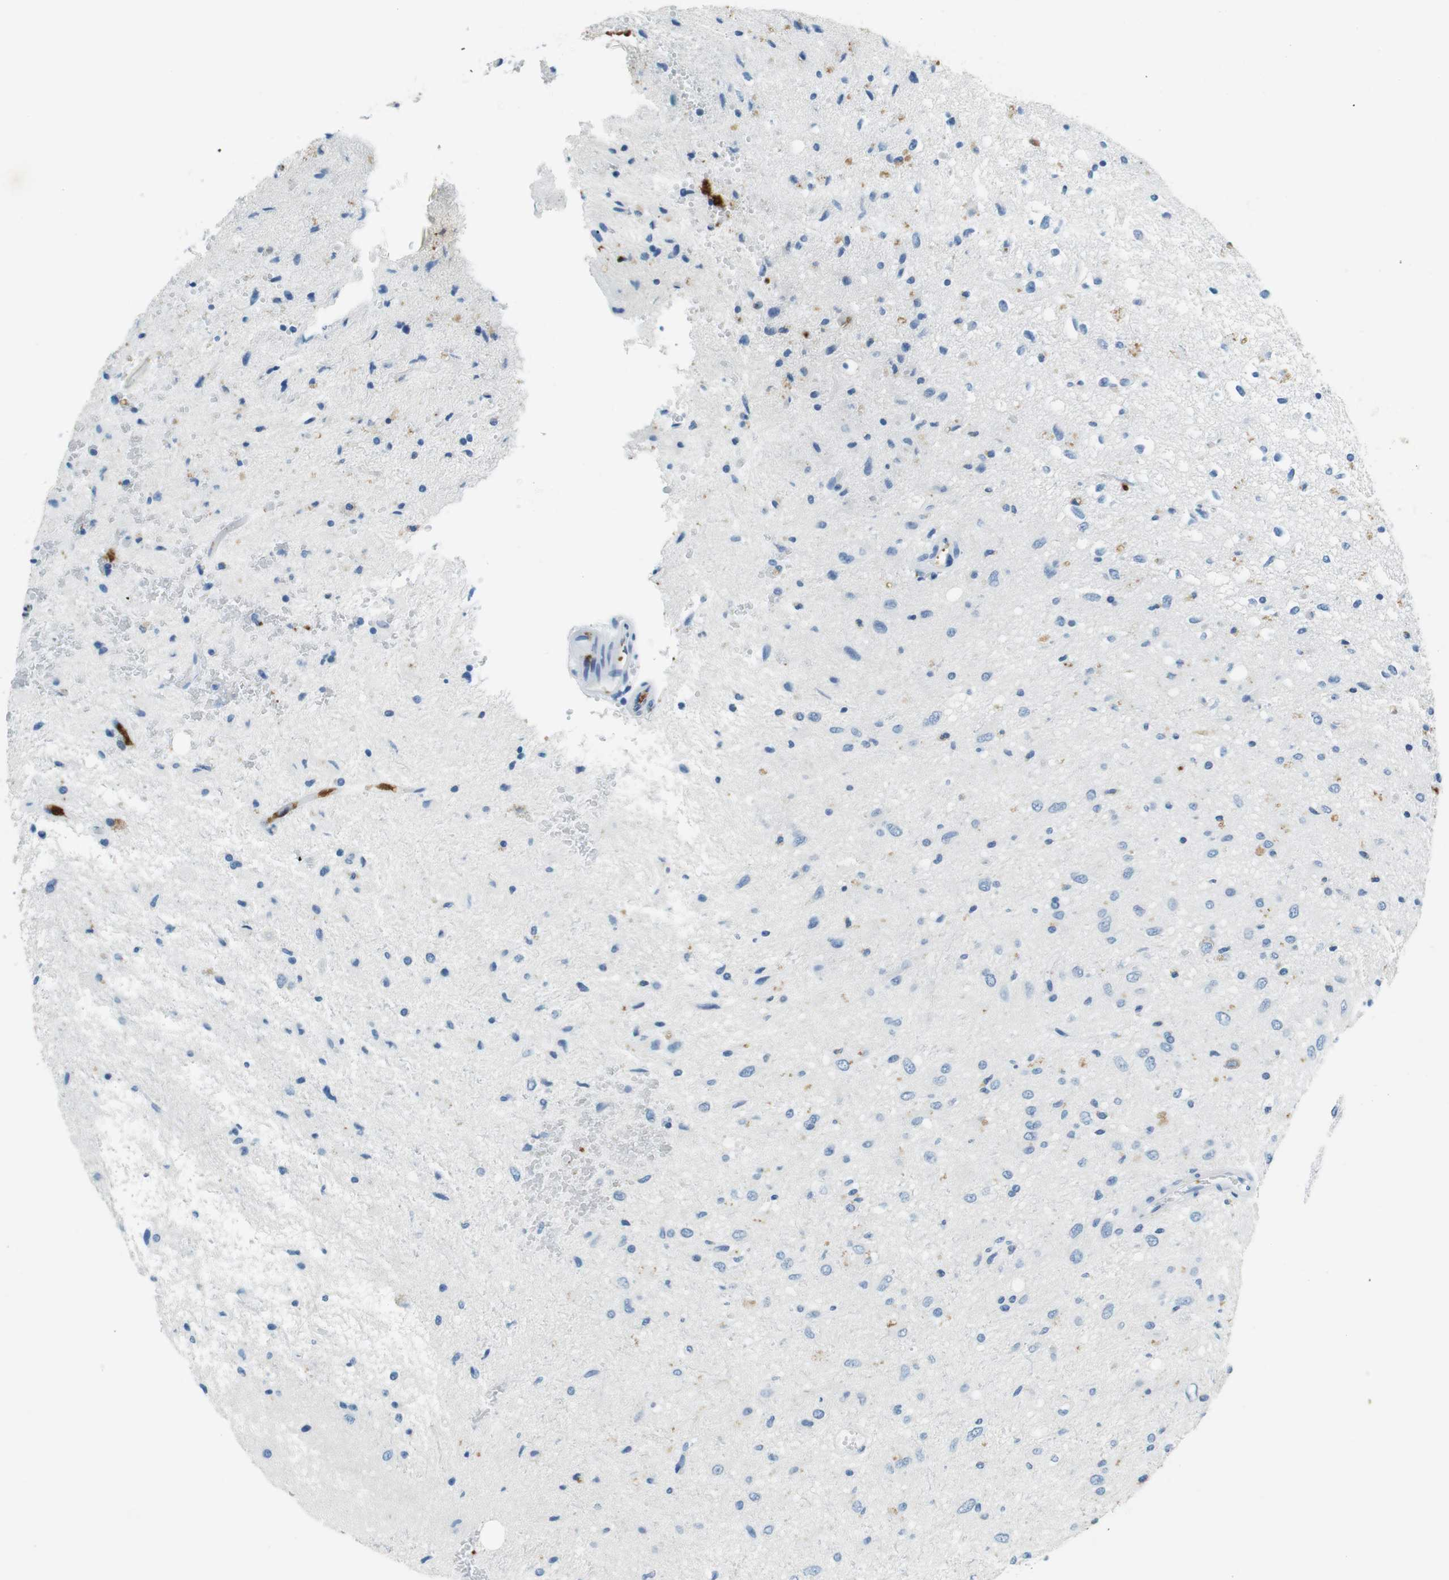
{"staining": {"intensity": "negative", "quantity": "none", "location": "none"}, "tissue": "glioma", "cell_type": "Tumor cells", "image_type": "cancer", "snomed": [{"axis": "morphology", "description": "Glioma, malignant, Low grade"}, {"axis": "topography", "description": "Brain"}], "caption": "This is a image of IHC staining of glioma, which shows no expression in tumor cells. The staining is performed using DAB brown chromogen with nuclei counter-stained in using hematoxylin.", "gene": "LAT", "patient": {"sex": "male", "age": 77}}